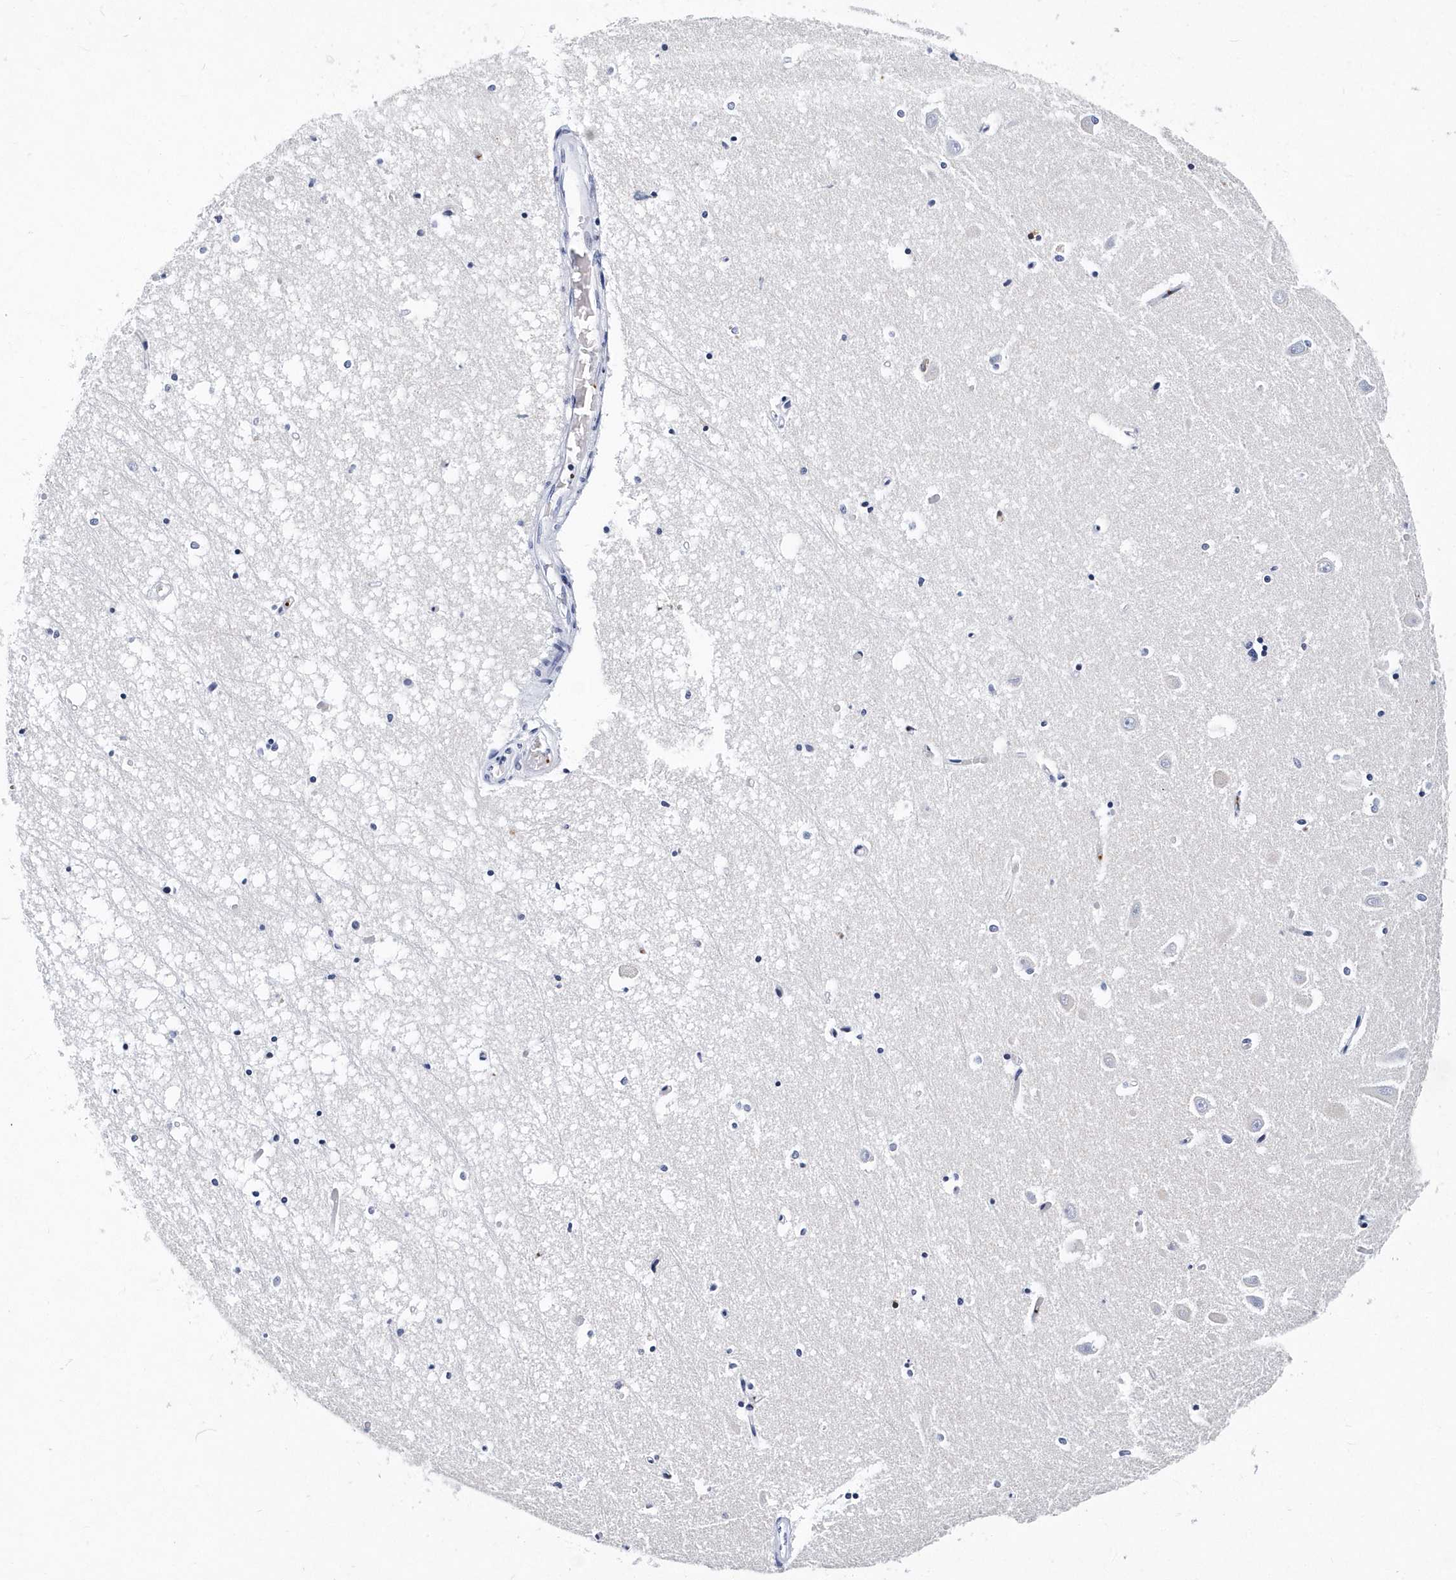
{"staining": {"intensity": "negative", "quantity": "none", "location": "none"}, "tissue": "hippocampus", "cell_type": "Glial cells", "image_type": "normal", "snomed": [{"axis": "morphology", "description": "Normal tissue, NOS"}, {"axis": "topography", "description": "Hippocampus"}], "caption": "Immunohistochemistry (IHC) micrograph of normal hippocampus: human hippocampus stained with DAB reveals no significant protein staining in glial cells.", "gene": "ITGA2B", "patient": {"sex": "male", "age": 70}}